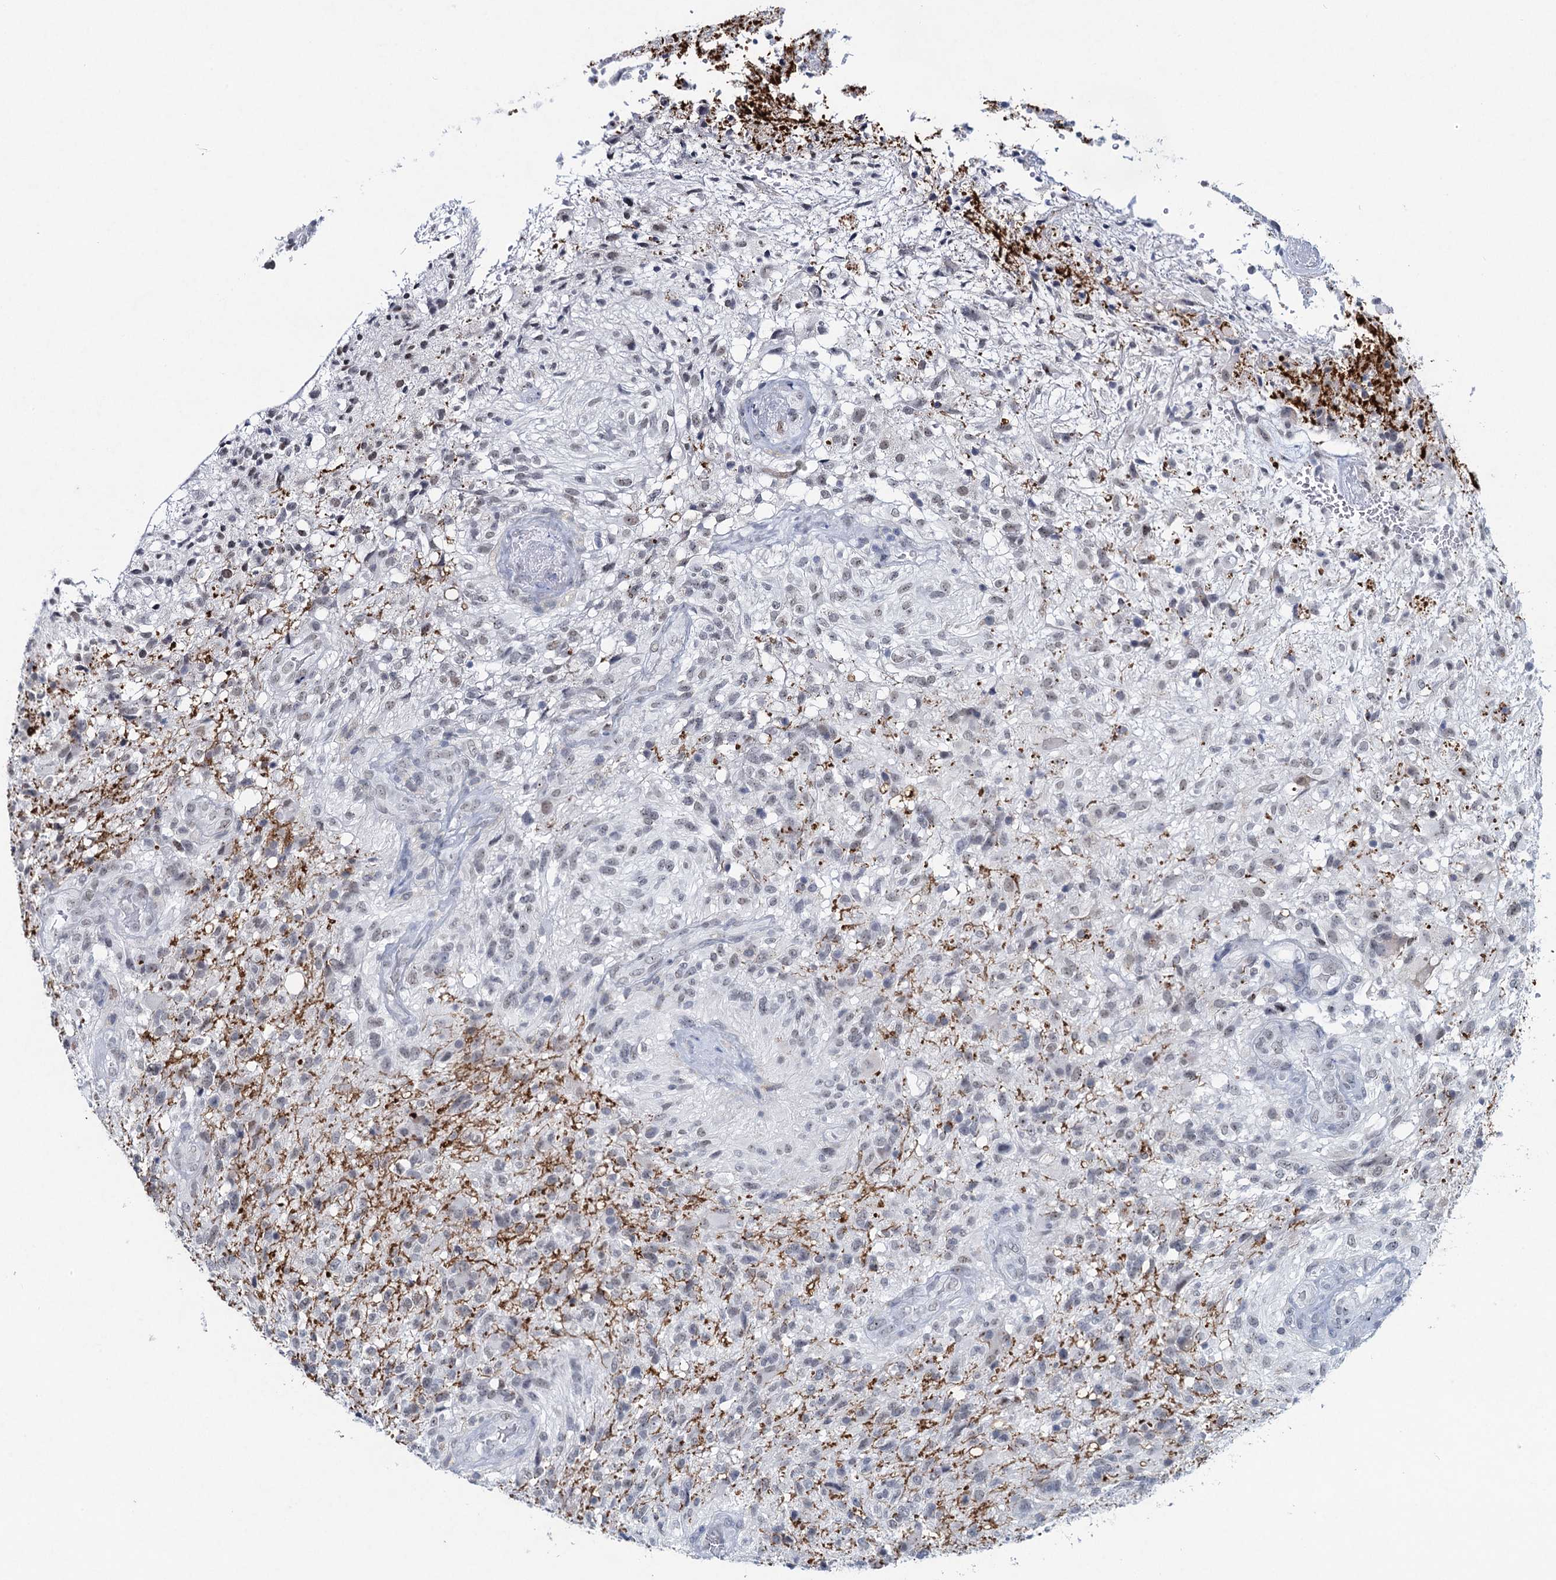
{"staining": {"intensity": "negative", "quantity": "none", "location": "none"}, "tissue": "glioma", "cell_type": "Tumor cells", "image_type": "cancer", "snomed": [{"axis": "morphology", "description": "Glioma, malignant, High grade"}, {"axis": "topography", "description": "Brain"}], "caption": "Tumor cells show no significant protein positivity in glioma.", "gene": "HAPSTR1", "patient": {"sex": "male", "age": 56}}